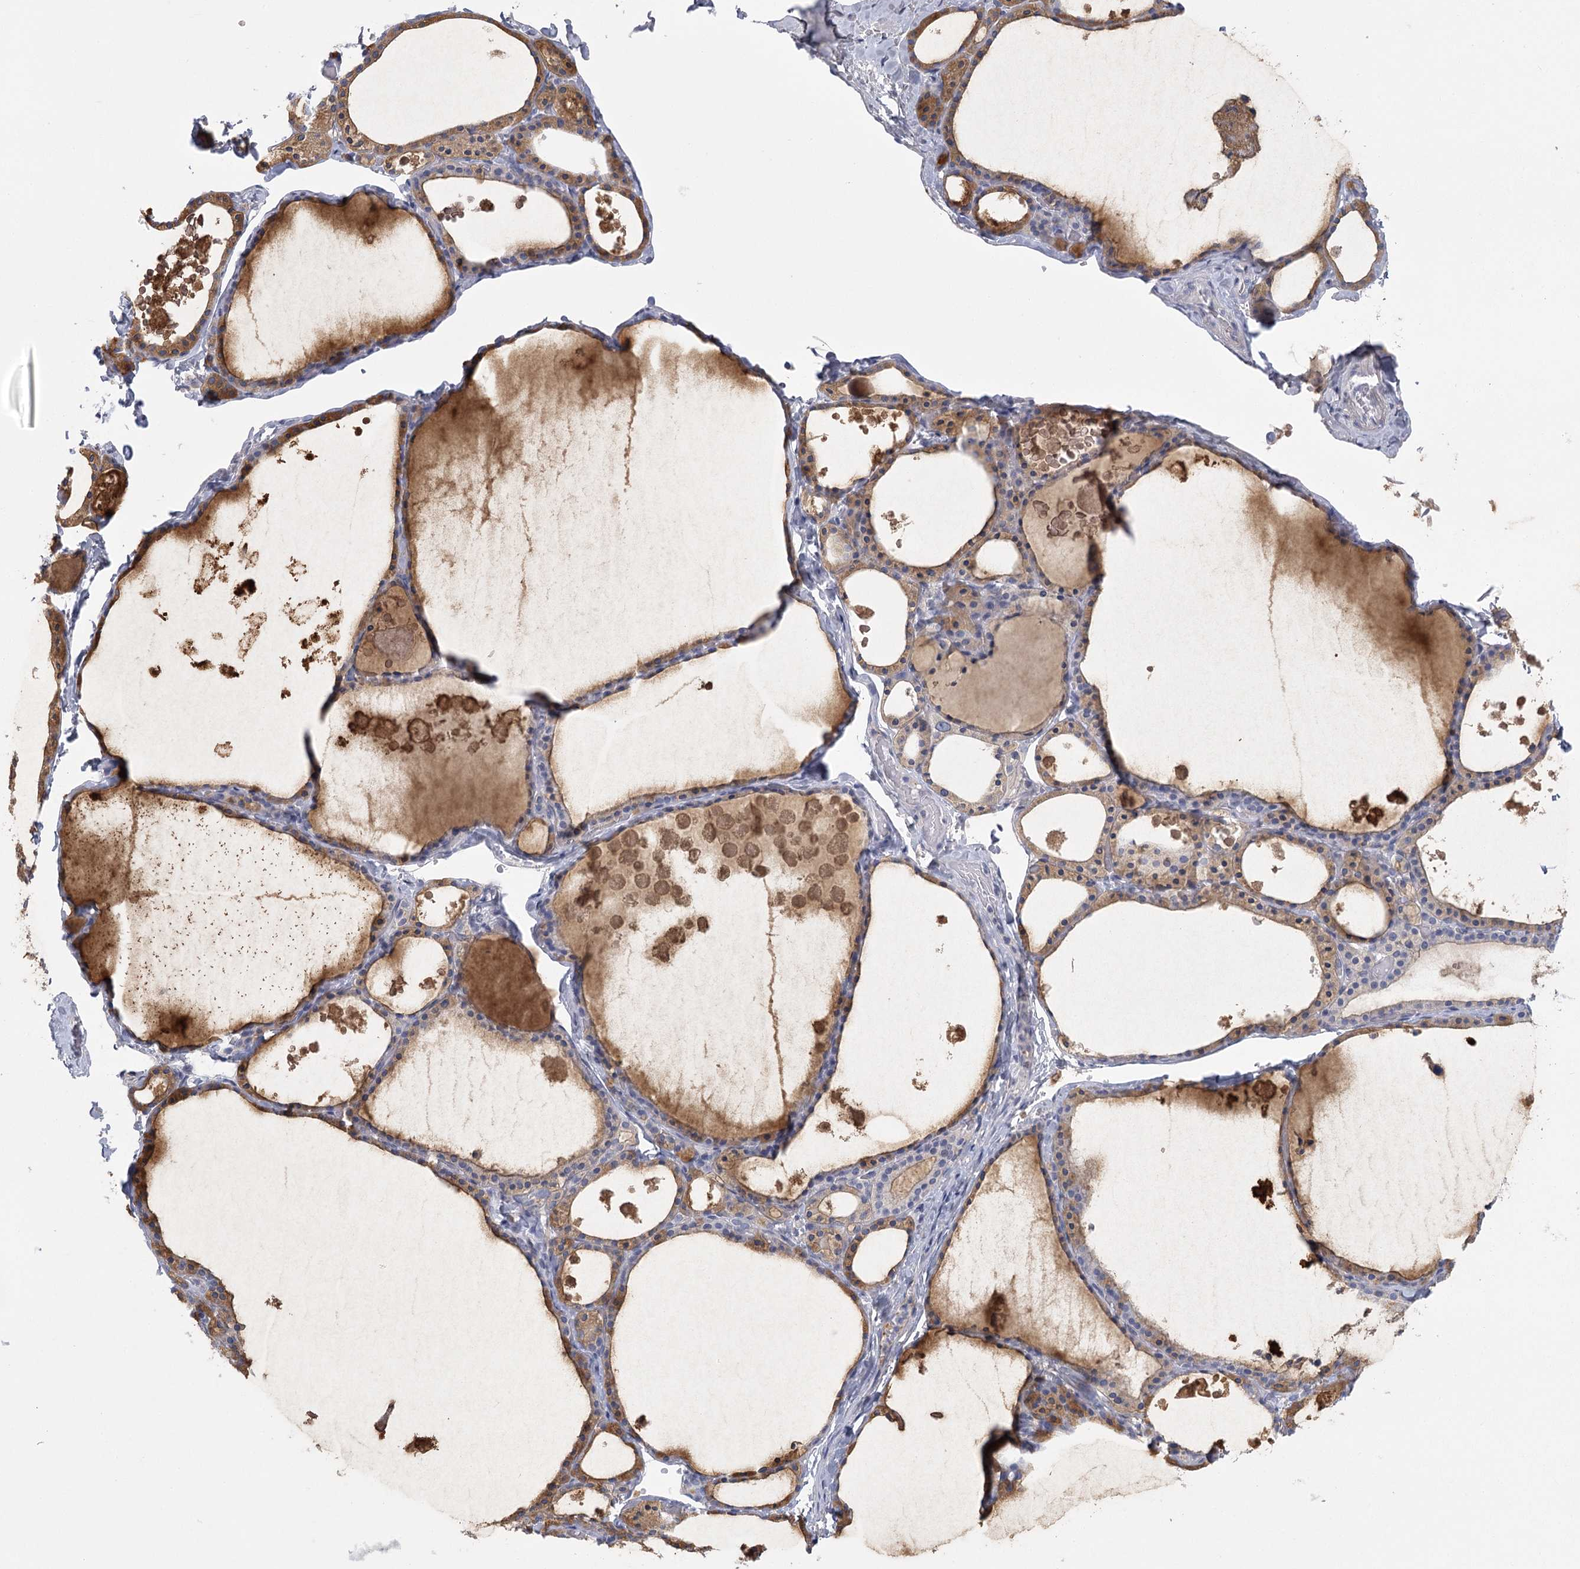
{"staining": {"intensity": "moderate", "quantity": "25%-75%", "location": "cytoplasmic/membranous"}, "tissue": "thyroid gland", "cell_type": "Glandular cells", "image_type": "normal", "snomed": [{"axis": "morphology", "description": "Normal tissue, NOS"}, {"axis": "topography", "description": "Thyroid gland"}], "caption": "IHC image of normal thyroid gland: thyroid gland stained using immunohistochemistry (IHC) exhibits medium levels of moderate protein expression localized specifically in the cytoplasmic/membranous of glandular cells, appearing as a cytoplasmic/membranous brown color.", "gene": "FAM76B", "patient": {"sex": "male", "age": 56}}